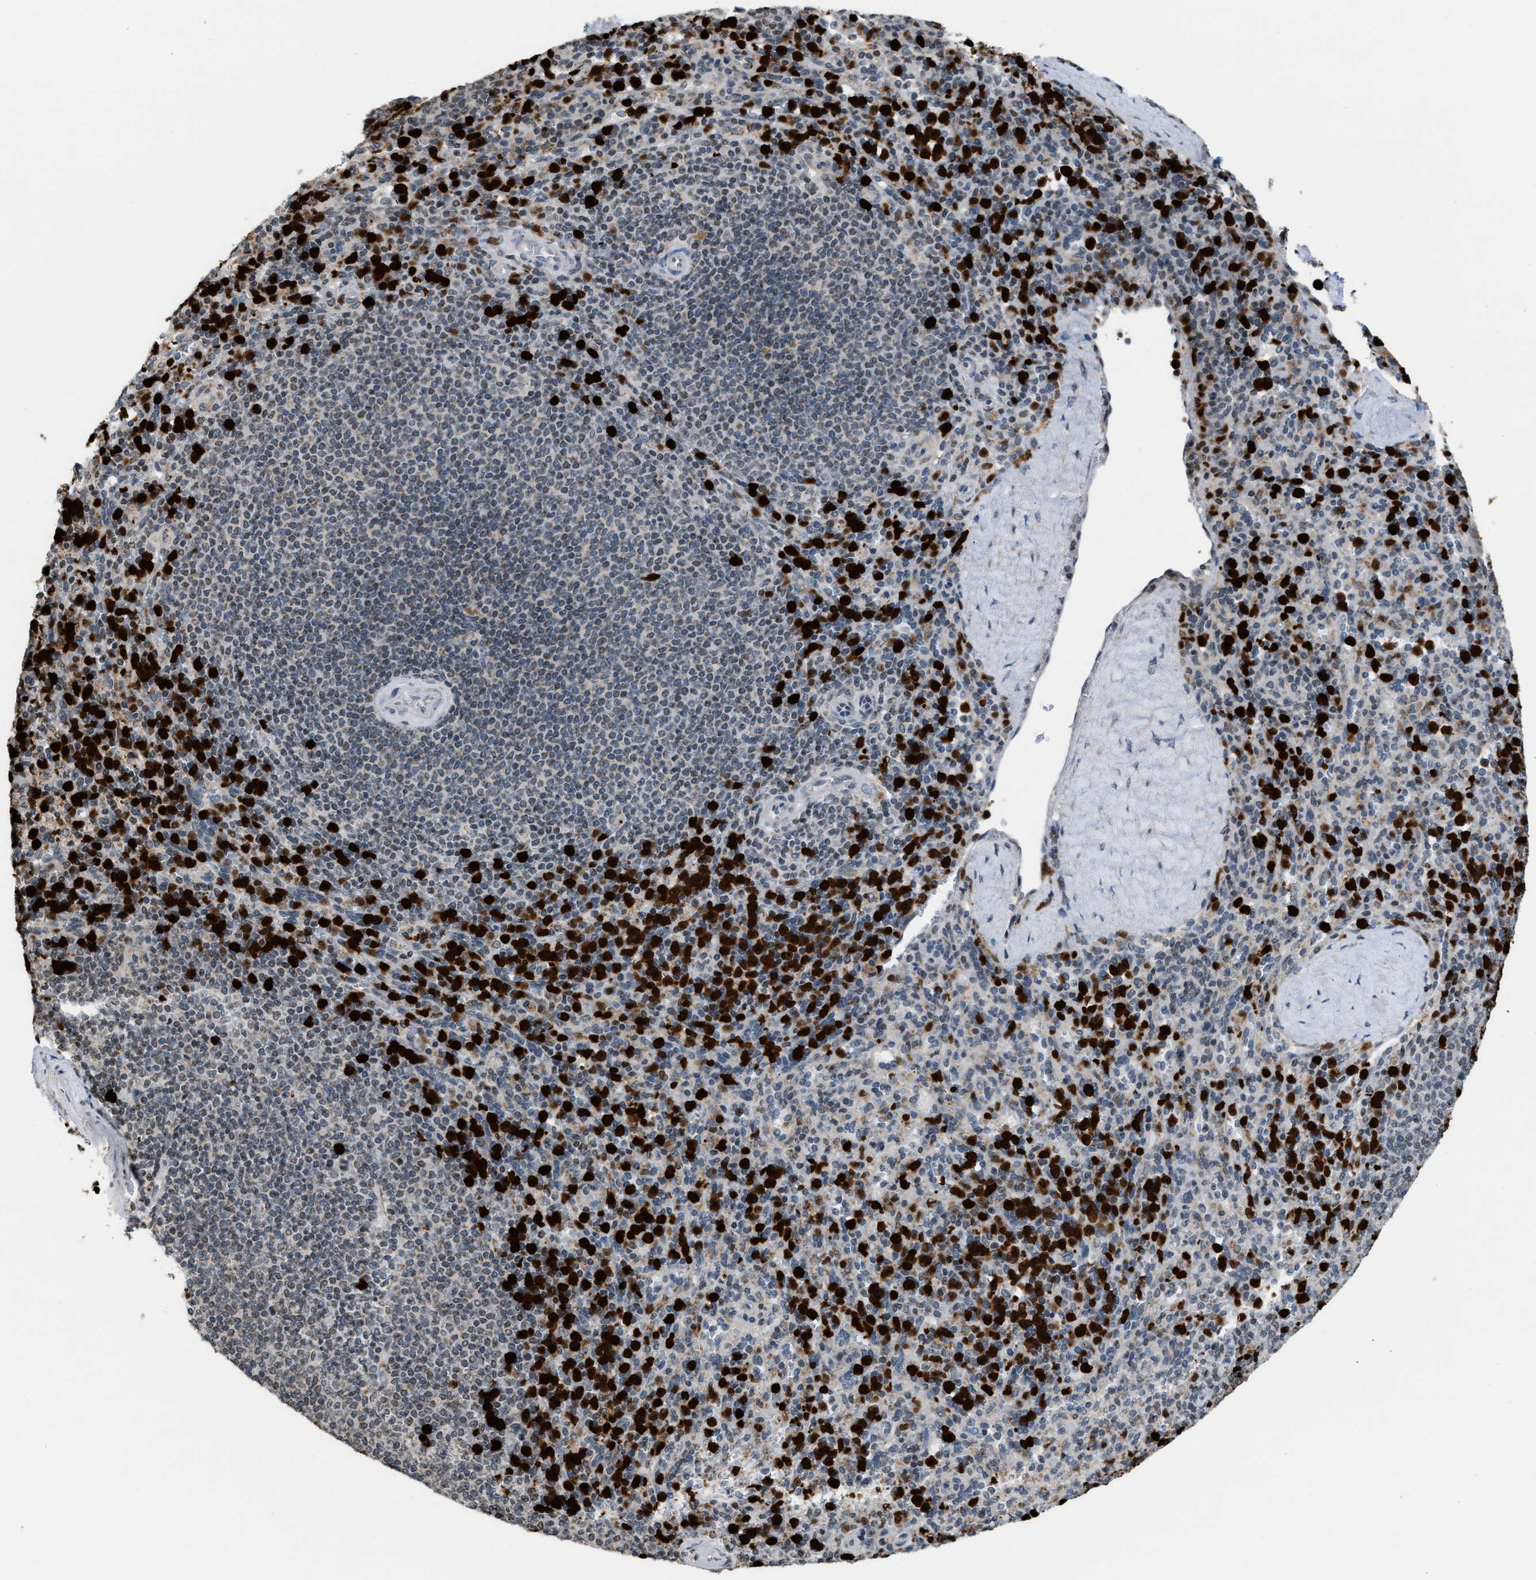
{"staining": {"intensity": "strong", "quantity": "25%-75%", "location": "cytoplasmic/membranous,nuclear"}, "tissue": "spleen", "cell_type": "Cells in red pulp", "image_type": "normal", "snomed": [{"axis": "morphology", "description": "Normal tissue, NOS"}, {"axis": "topography", "description": "Spleen"}], "caption": "Immunohistochemistry (IHC) micrograph of normal spleen: spleen stained using IHC reveals high levels of strong protein expression localized specifically in the cytoplasmic/membranous,nuclear of cells in red pulp, appearing as a cytoplasmic/membranous,nuclear brown color.", "gene": "PRUNE2", "patient": {"sex": "male", "age": 36}}